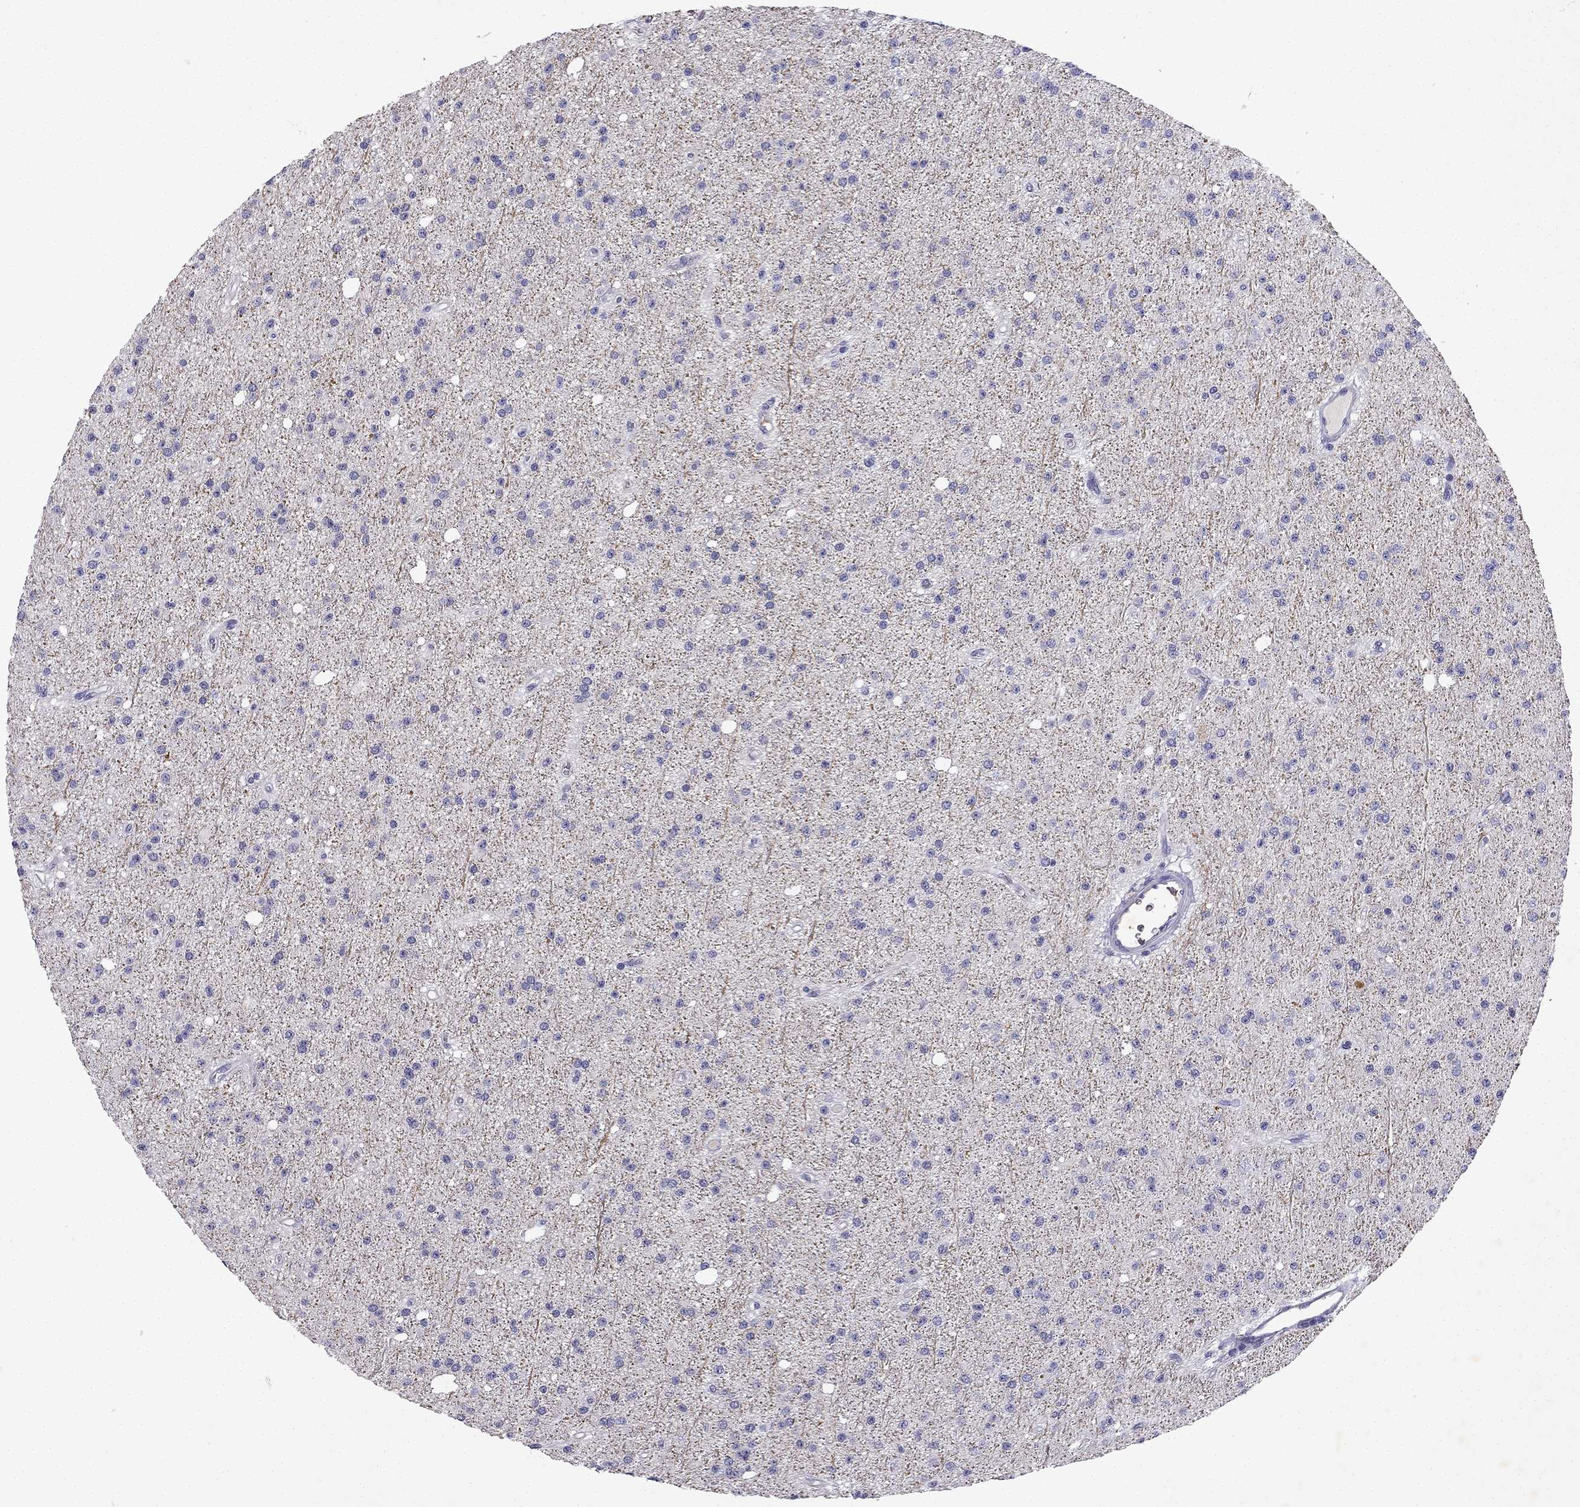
{"staining": {"intensity": "negative", "quantity": "none", "location": "none"}, "tissue": "glioma", "cell_type": "Tumor cells", "image_type": "cancer", "snomed": [{"axis": "morphology", "description": "Glioma, malignant, Low grade"}, {"axis": "topography", "description": "Brain"}], "caption": "IHC histopathology image of neoplastic tissue: human low-grade glioma (malignant) stained with DAB (3,3'-diaminobenzidine) exhibits no significant protein positivity in tumor cells.", "gene": "SLC6A4", "patient": {"sex": "male", "age": 27}}